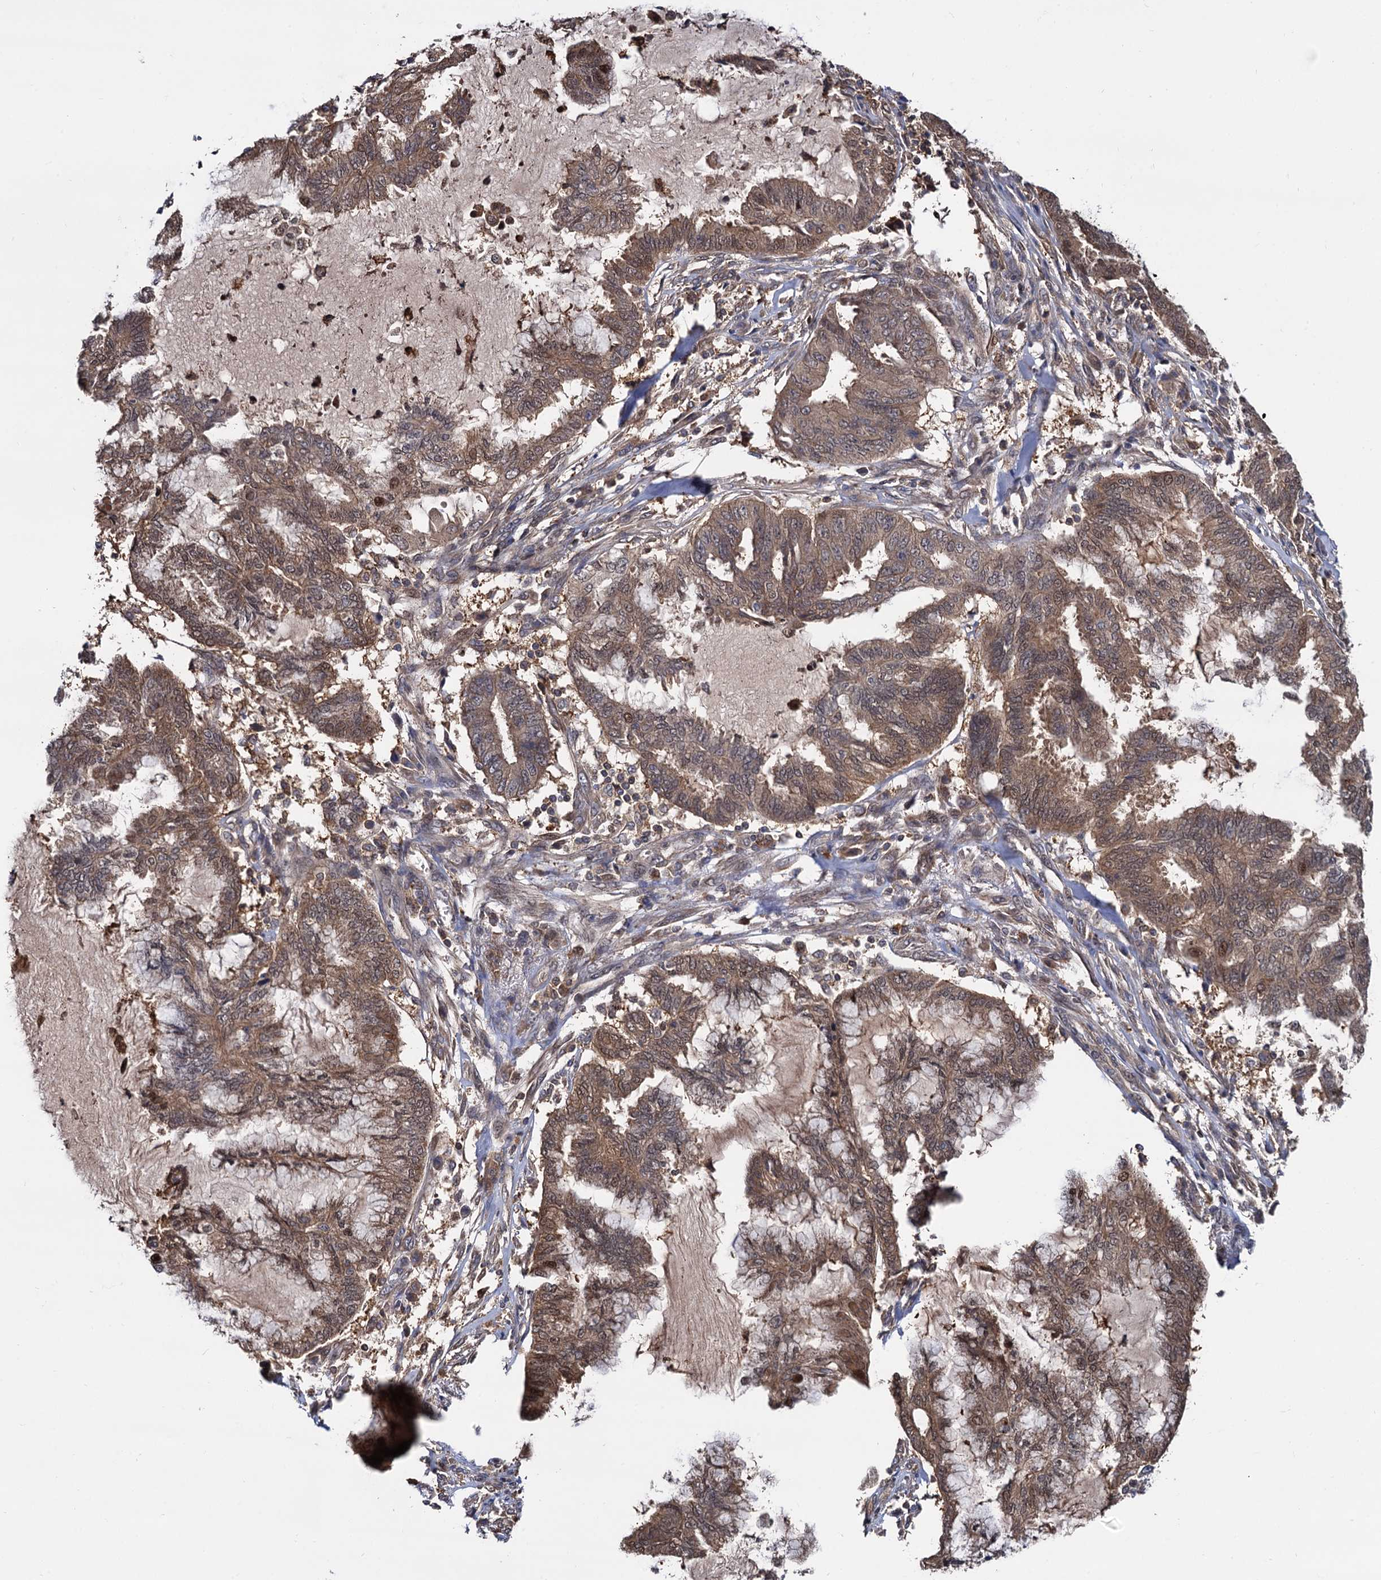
{"staining": {"intensity": "moderate", "quantity": ">75%", "location": "cytoplasmic/membranous,nuclear"}, "tissue": "endometrial cancer", "cell_type": "Tumor cells", "image_type": "cancer", "snomed": [{"axis": "morphology", "description": "Adenocarcinoma, NOS"}, {"axis": "topography", "description": "Endometrium"}], "caption": "A medium amount of moderate cytoplasmic/membranous and nuclear staining is appreciated in approximately >75% of tumor cells in adenocarcinoma (endometrial) tissue. The staining was performed using DAB (3,3'-diaminobenzidine) to visualize the protein expression in brown, while the nuclei were stained in blue with hematoxylin (Magnification: 20x).", "gene": "SELENOP", "patient": {"sex": "female", "age": 86}}